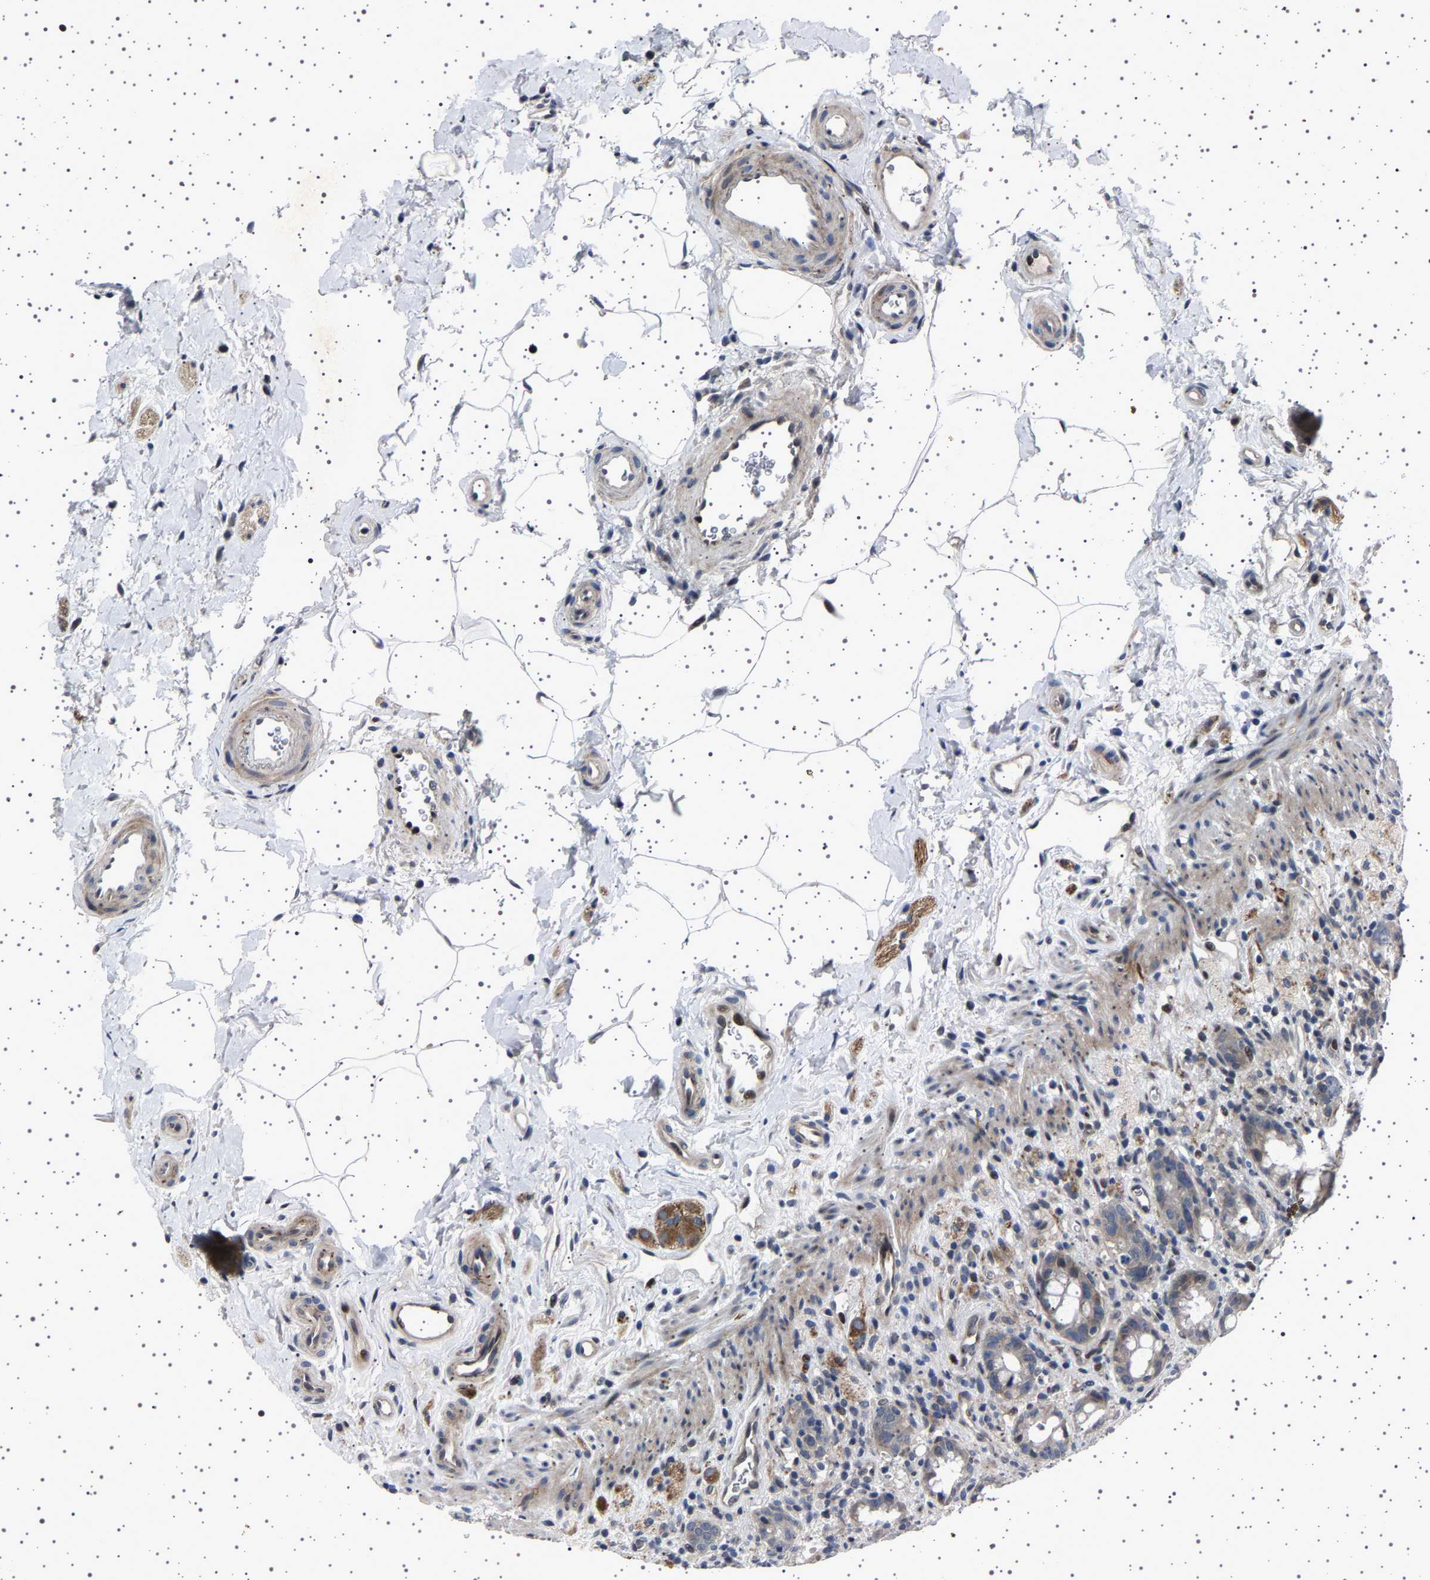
{"staining": {"intensity": "weak", "quantity": ">75%", "location": "cytoplasmic/membranous"}, "tissue": "rectum", "cell_type": "Glandular cells", "image_type": "normal", "snomed": [{"axis": "morphology", "description": "Normal tissue, NOS"}, {"axis": "topography", "description": "Rectum"}], "caption": "Weak cytoplasmic/membranous staining for a protein is present in about >75% of glandular cells of benign rectum using IHC.", "gene": "PAK5", "patient": {"sex": "male", "age": 44}}